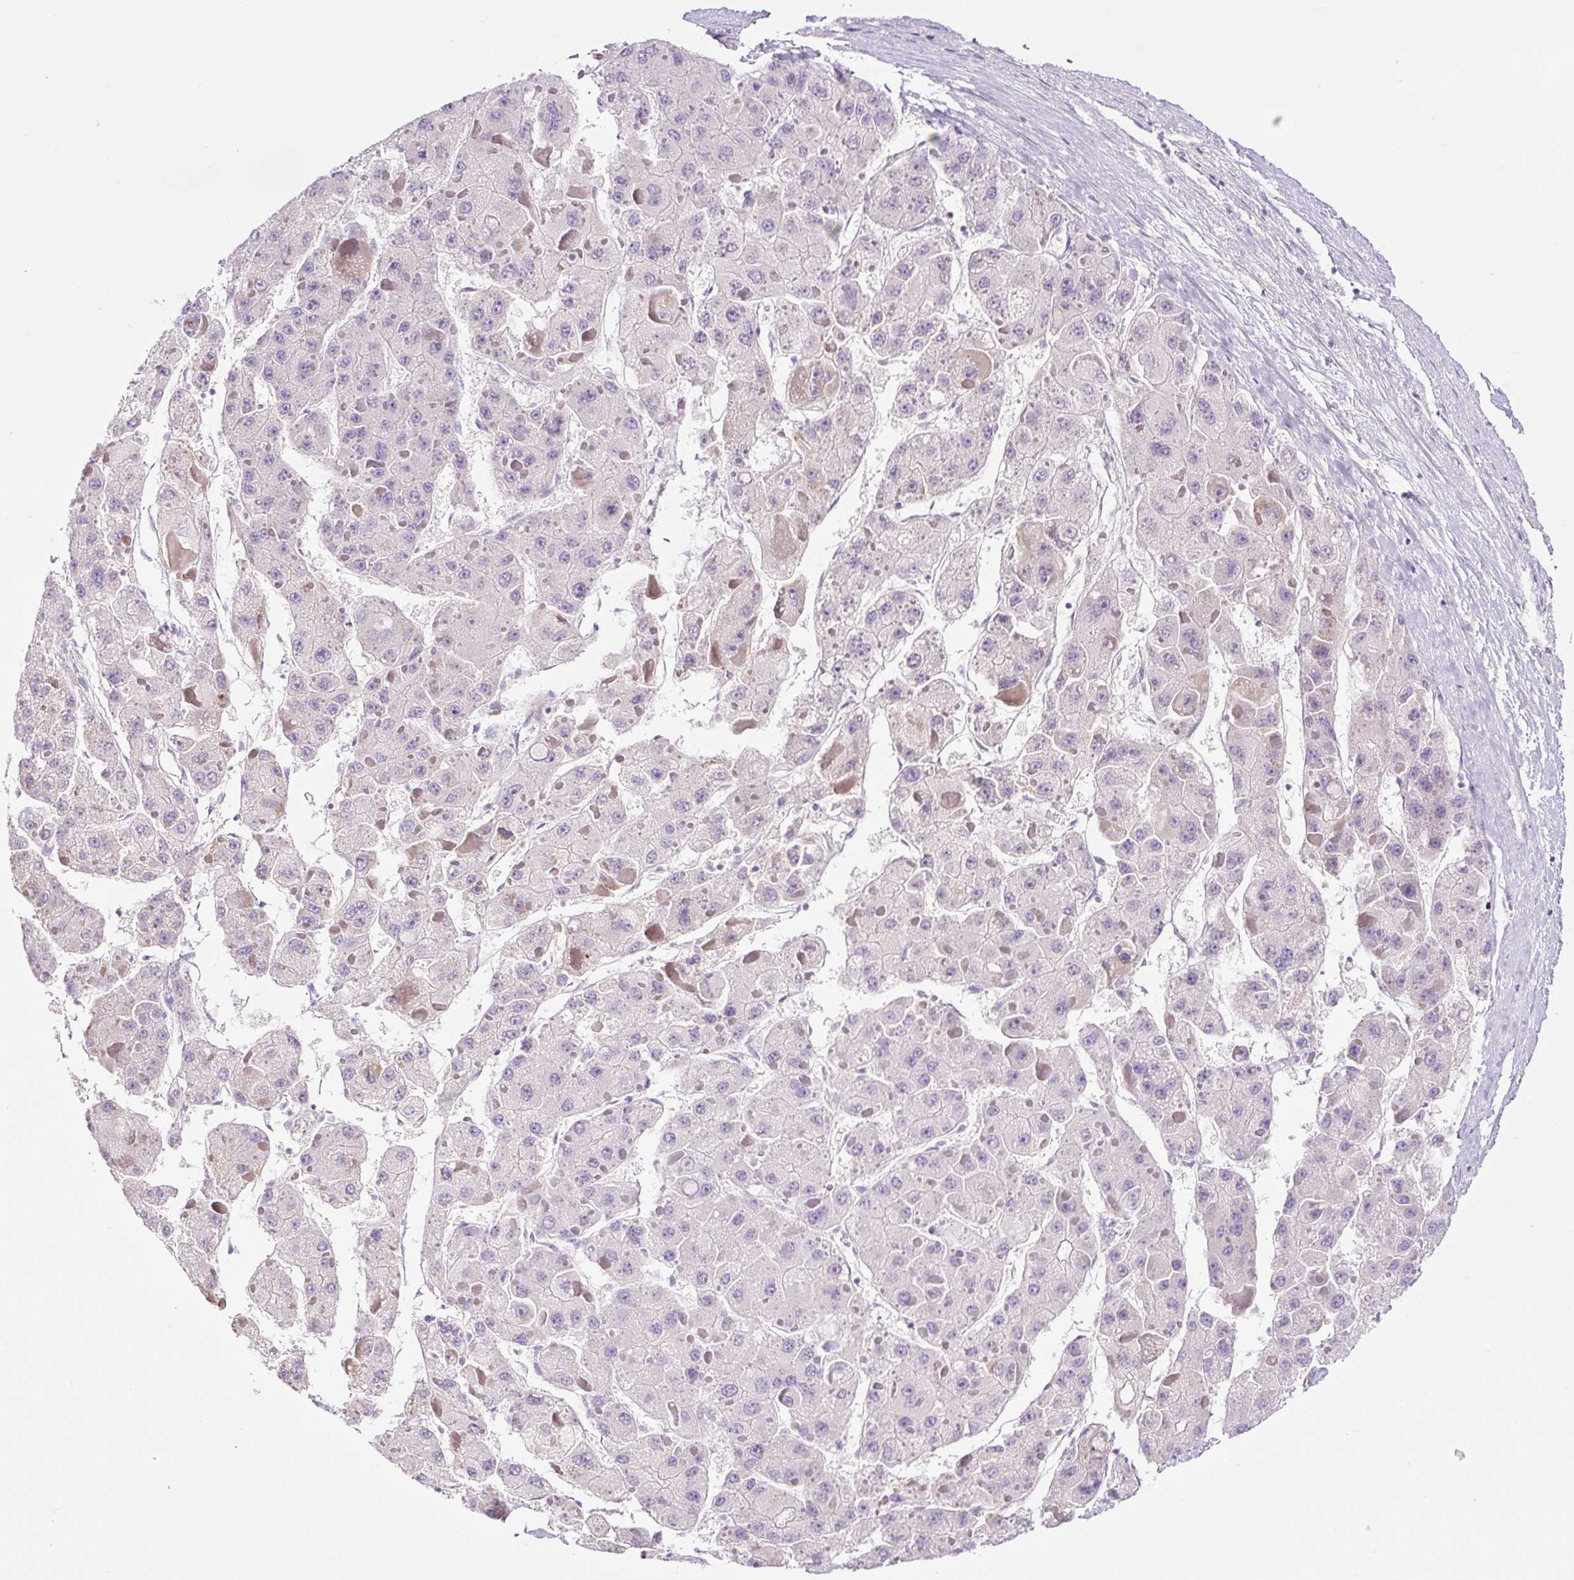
{"staining": {"intensity": "negative", "quantity": "none", "location": "none"}, "tissue": "liver cancer", "cell_type": "Tumor cells", "image_type": "cancer", "snomed": [{"axis": "morphology", "description": "Carcinoma, Hepatocellular, NOS"}, {"axis": "topography", "description": "Liver"}], "caption": "Micrograph shows no significant protein expression in tumor cells of liver cancer (hepatocellular carcinoma). Brightfield microscopy of immunohistochemistry (IHC) stained with DAB (3,3'-diaminobenzidine) (brown) and hematoxylin (blue), captured at high magnification.", "gene": "RNF212B", "patient": {"sex": "female", "age": 73}}